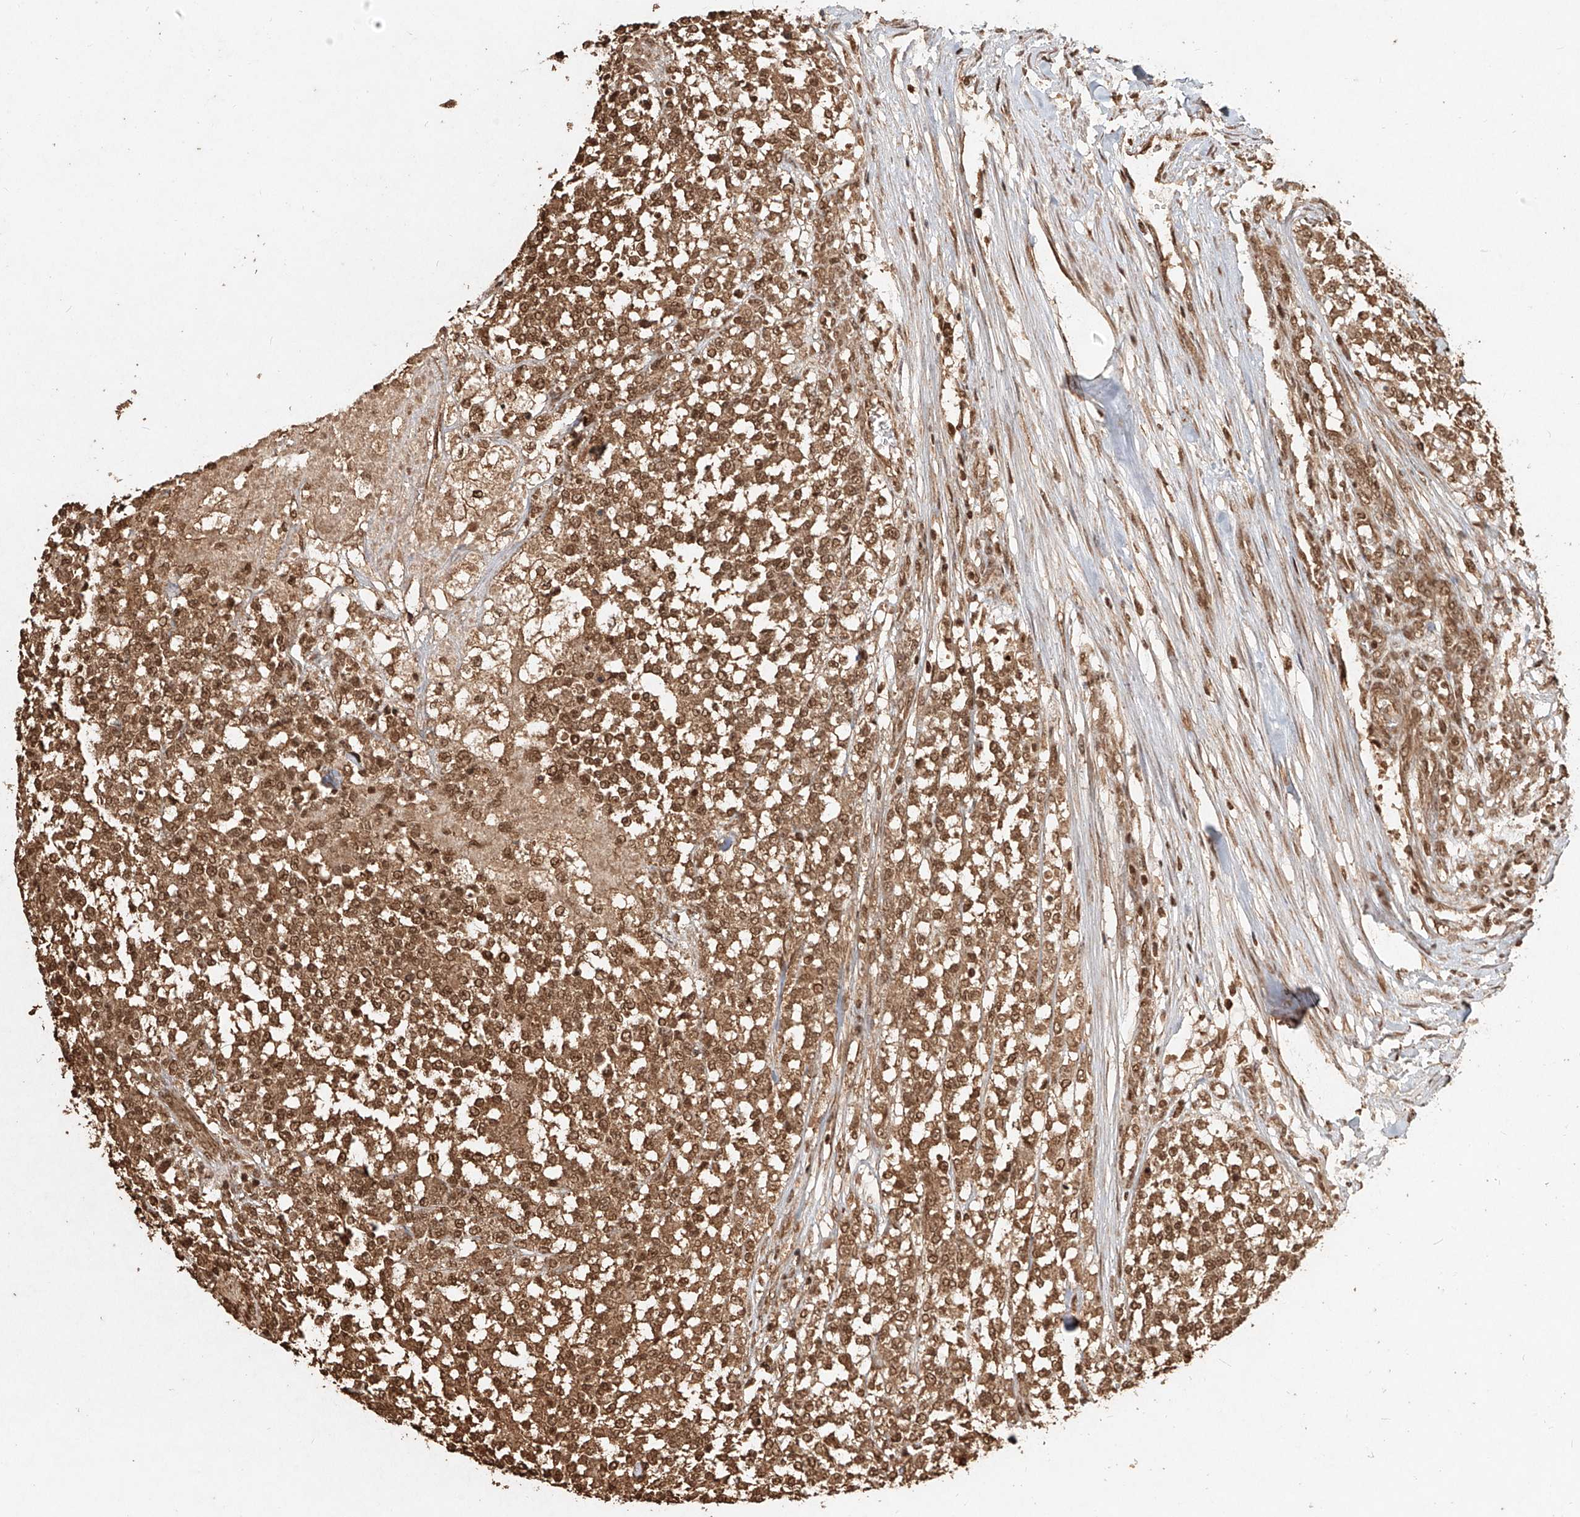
{"staining": {"intensity": "moderate", "quantity": ">75%", "location": "cytoplasmic/membranous,nuclear"}, "tissue": "testis cancer", "cell_type": "Tumor cells", "image_type": "cancer", "snomed": [{"axis": "morphology", "description": "Seminoma, NOS"}, {"axis": "topography", "description": "Testis"}], "caption": "Approximately >75% of tumor cells in human testis cancer demonstrate moderate cytoplasmic/membranous and nuclear protein positivity as visualized by brown immunohistochemical staining.", "gene": "UBE2K", "patient": {"sex": "male", "age": 59}}